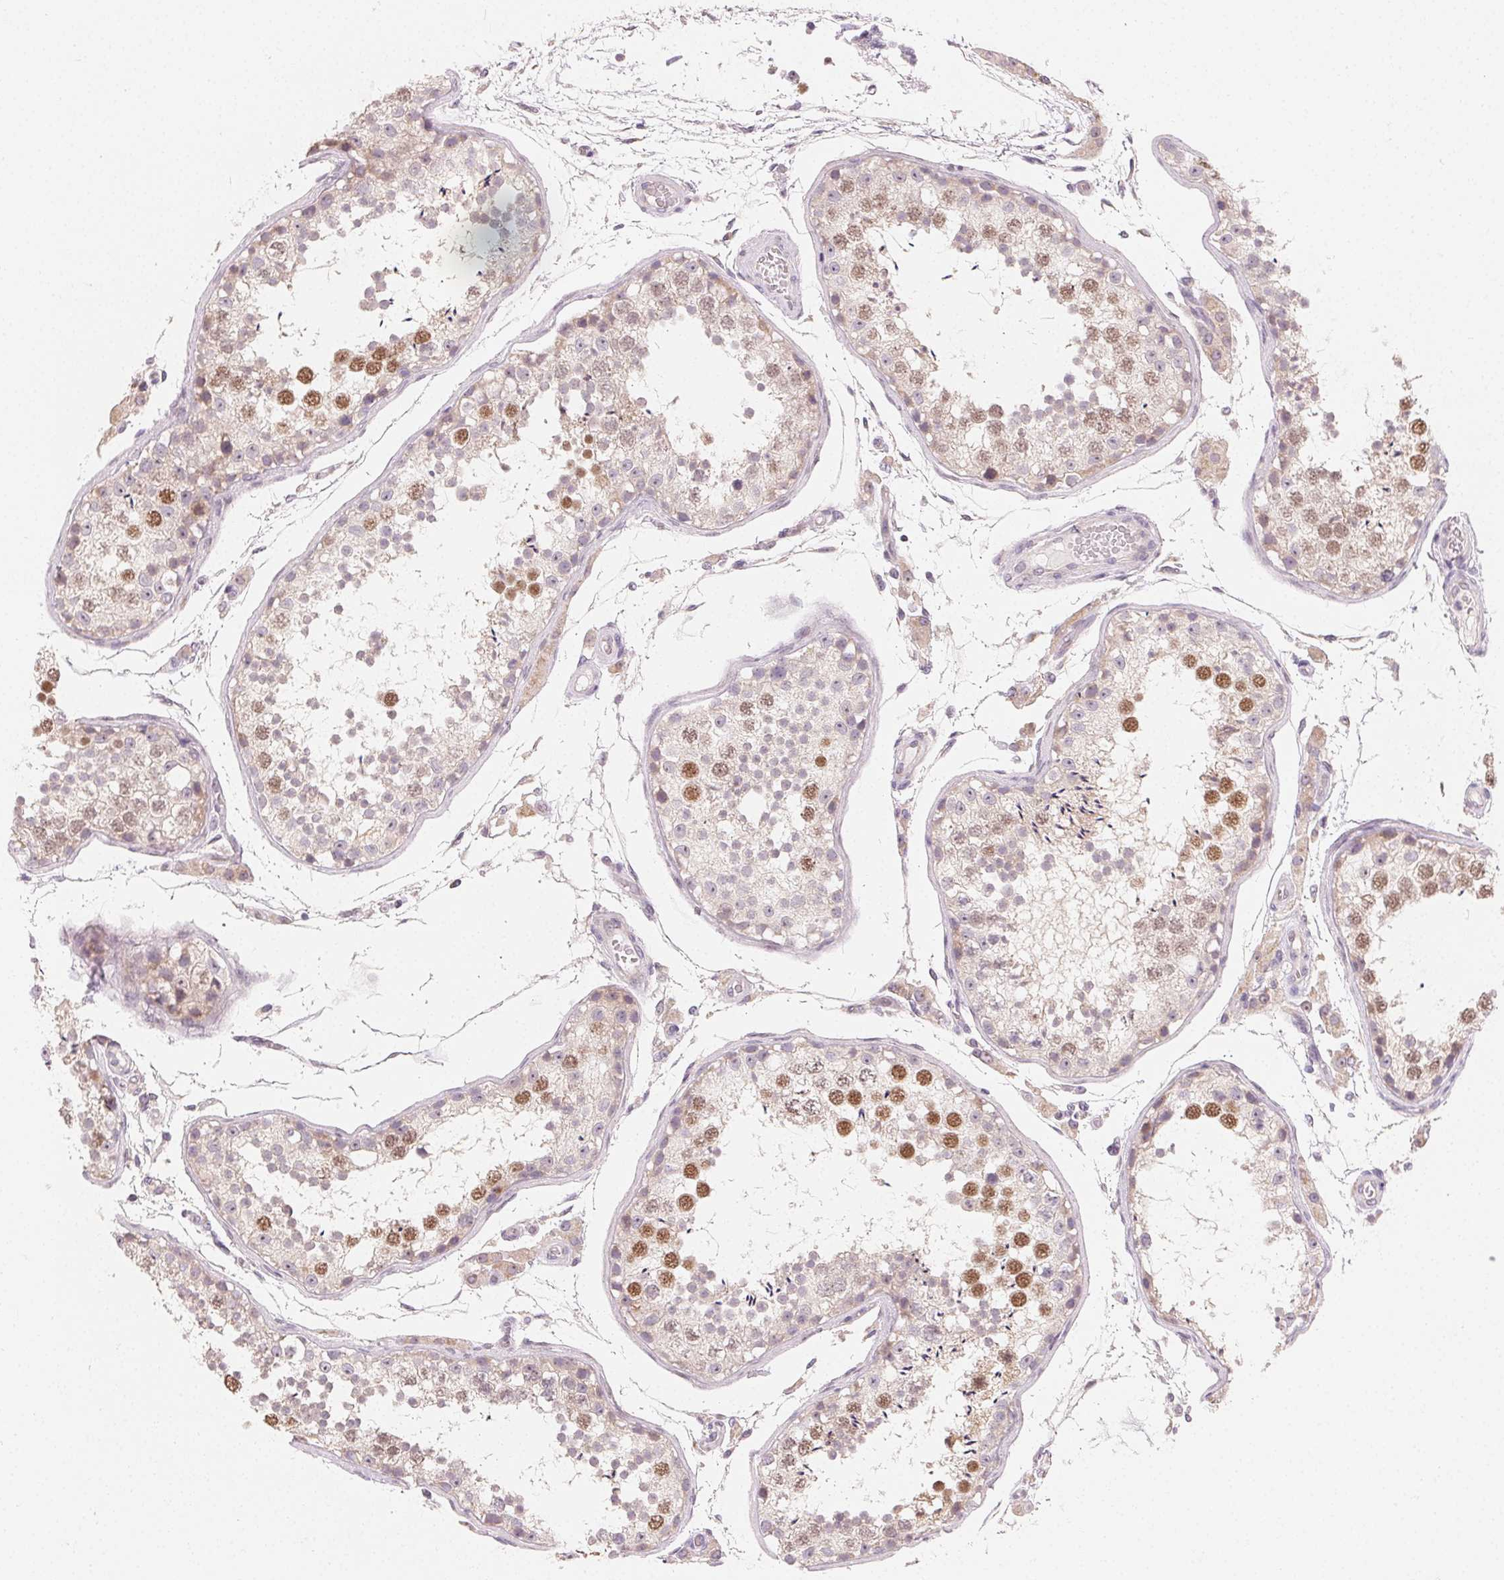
{"staining": {"intensity": "moderate", "quantity": "25%-75%", "location": "nuclear"}, "tissue": "testis", "cell_type": "Cells in seminiferous ducts", "image_type": "normal", "snomed": [{"axis": "morphology", "description": "Normal tissue, NOS"}, {"axis": "topography", "description": "Testis"}], "caption": "Cells in seminiferous ducts show medium levels of moderate nuclear staining in approximately 25%-75% of cells in benign testis.", "gene": "MYBL1", "patient": {"sex": "male", "age": 29}}